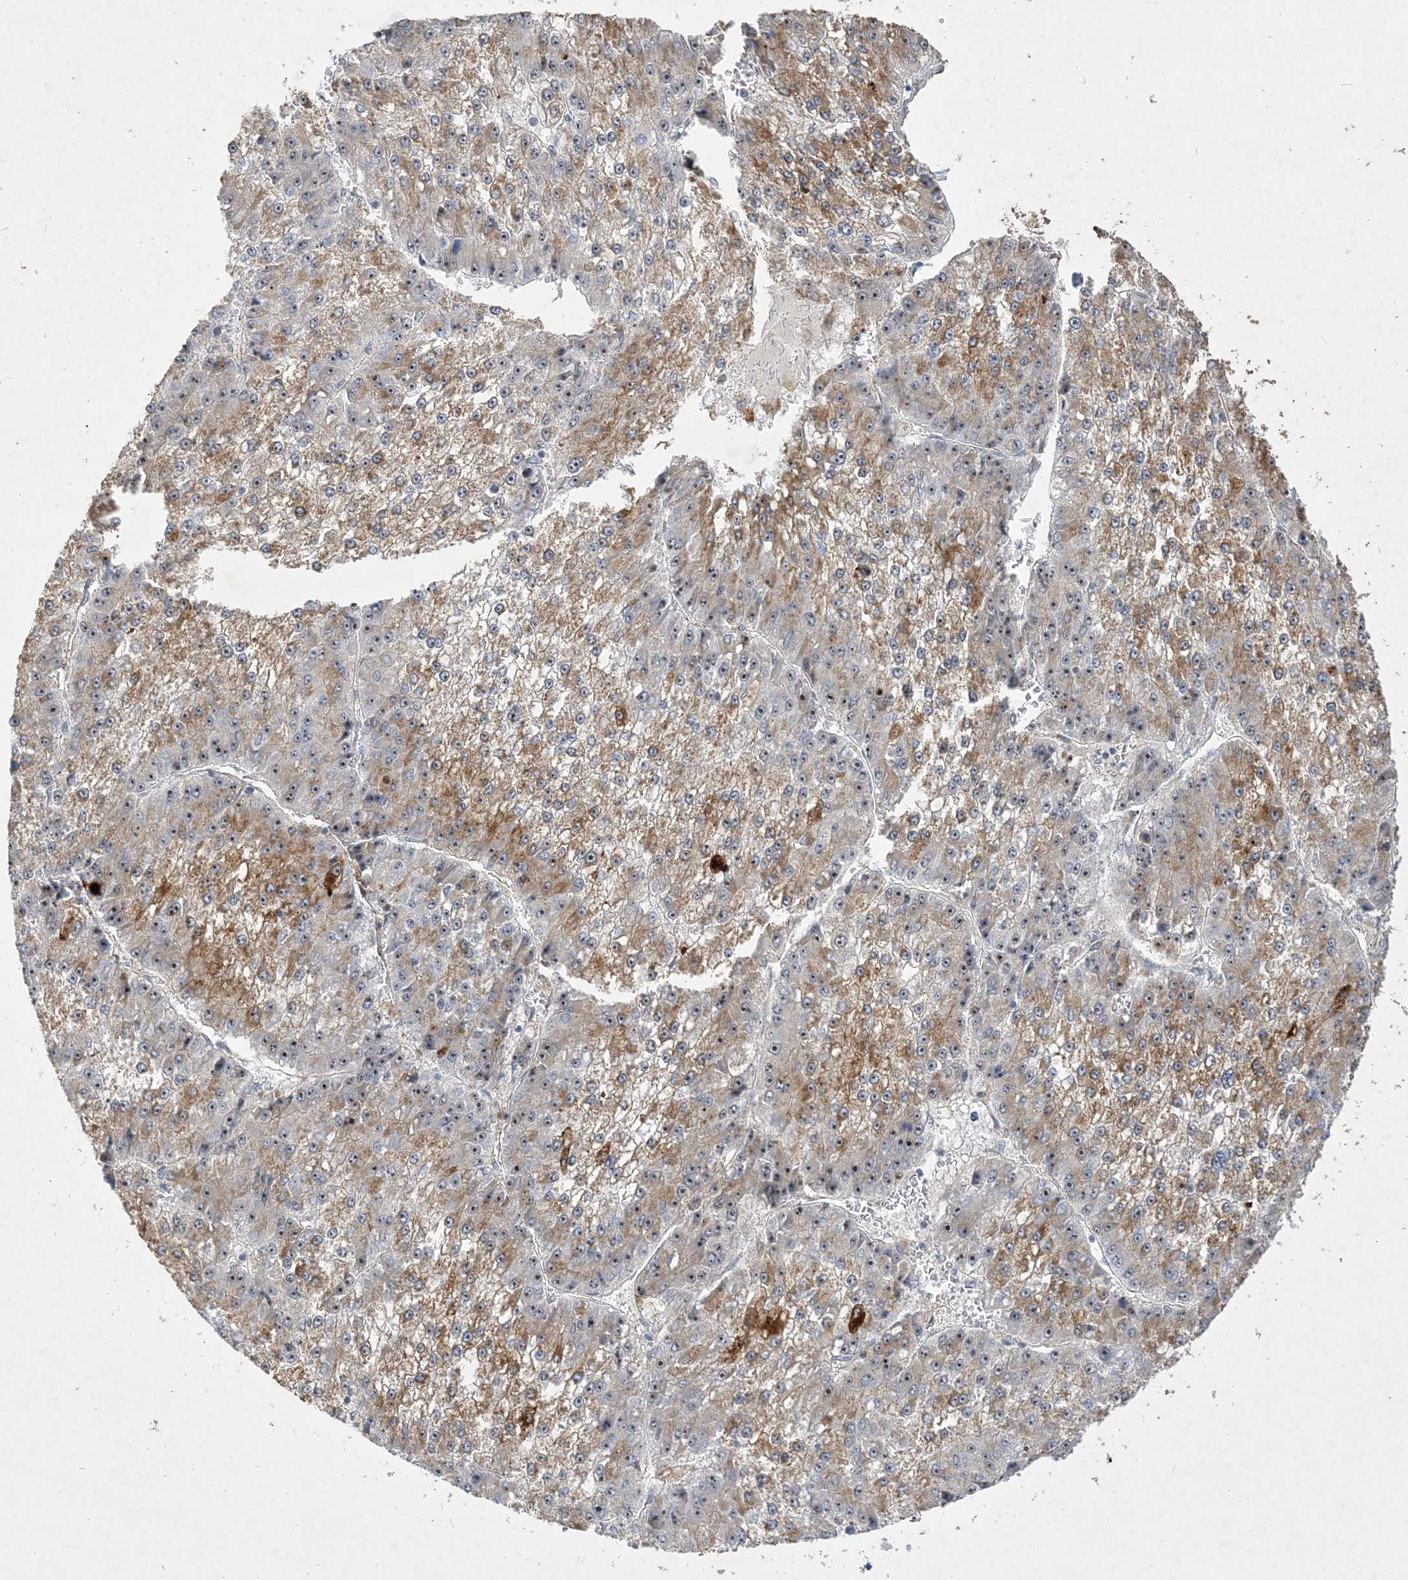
{"staining": {"intensity": "moderate", "quantity": ">75%", "location": "cytoplasmic/membranous,nuclear"}, "tissue": "liver cancer", "cell_type": "Tumor cells", "image_type": "cancer", "snomed": [{"axis": "morphology", "description": "Carcinoma, Hepatocellular, NOS"}, {"axis": "topography", "description": "Liver"}], "caption": "Protein analysis of liver cancer (hepatocellular carcinoma) tissue exhibits moderate cytoplasmic/membranous and nuclear staining in about >75% of tumor cells.", "gene": "FEZ2", "patient": {"sex": "female", "age": 73}}